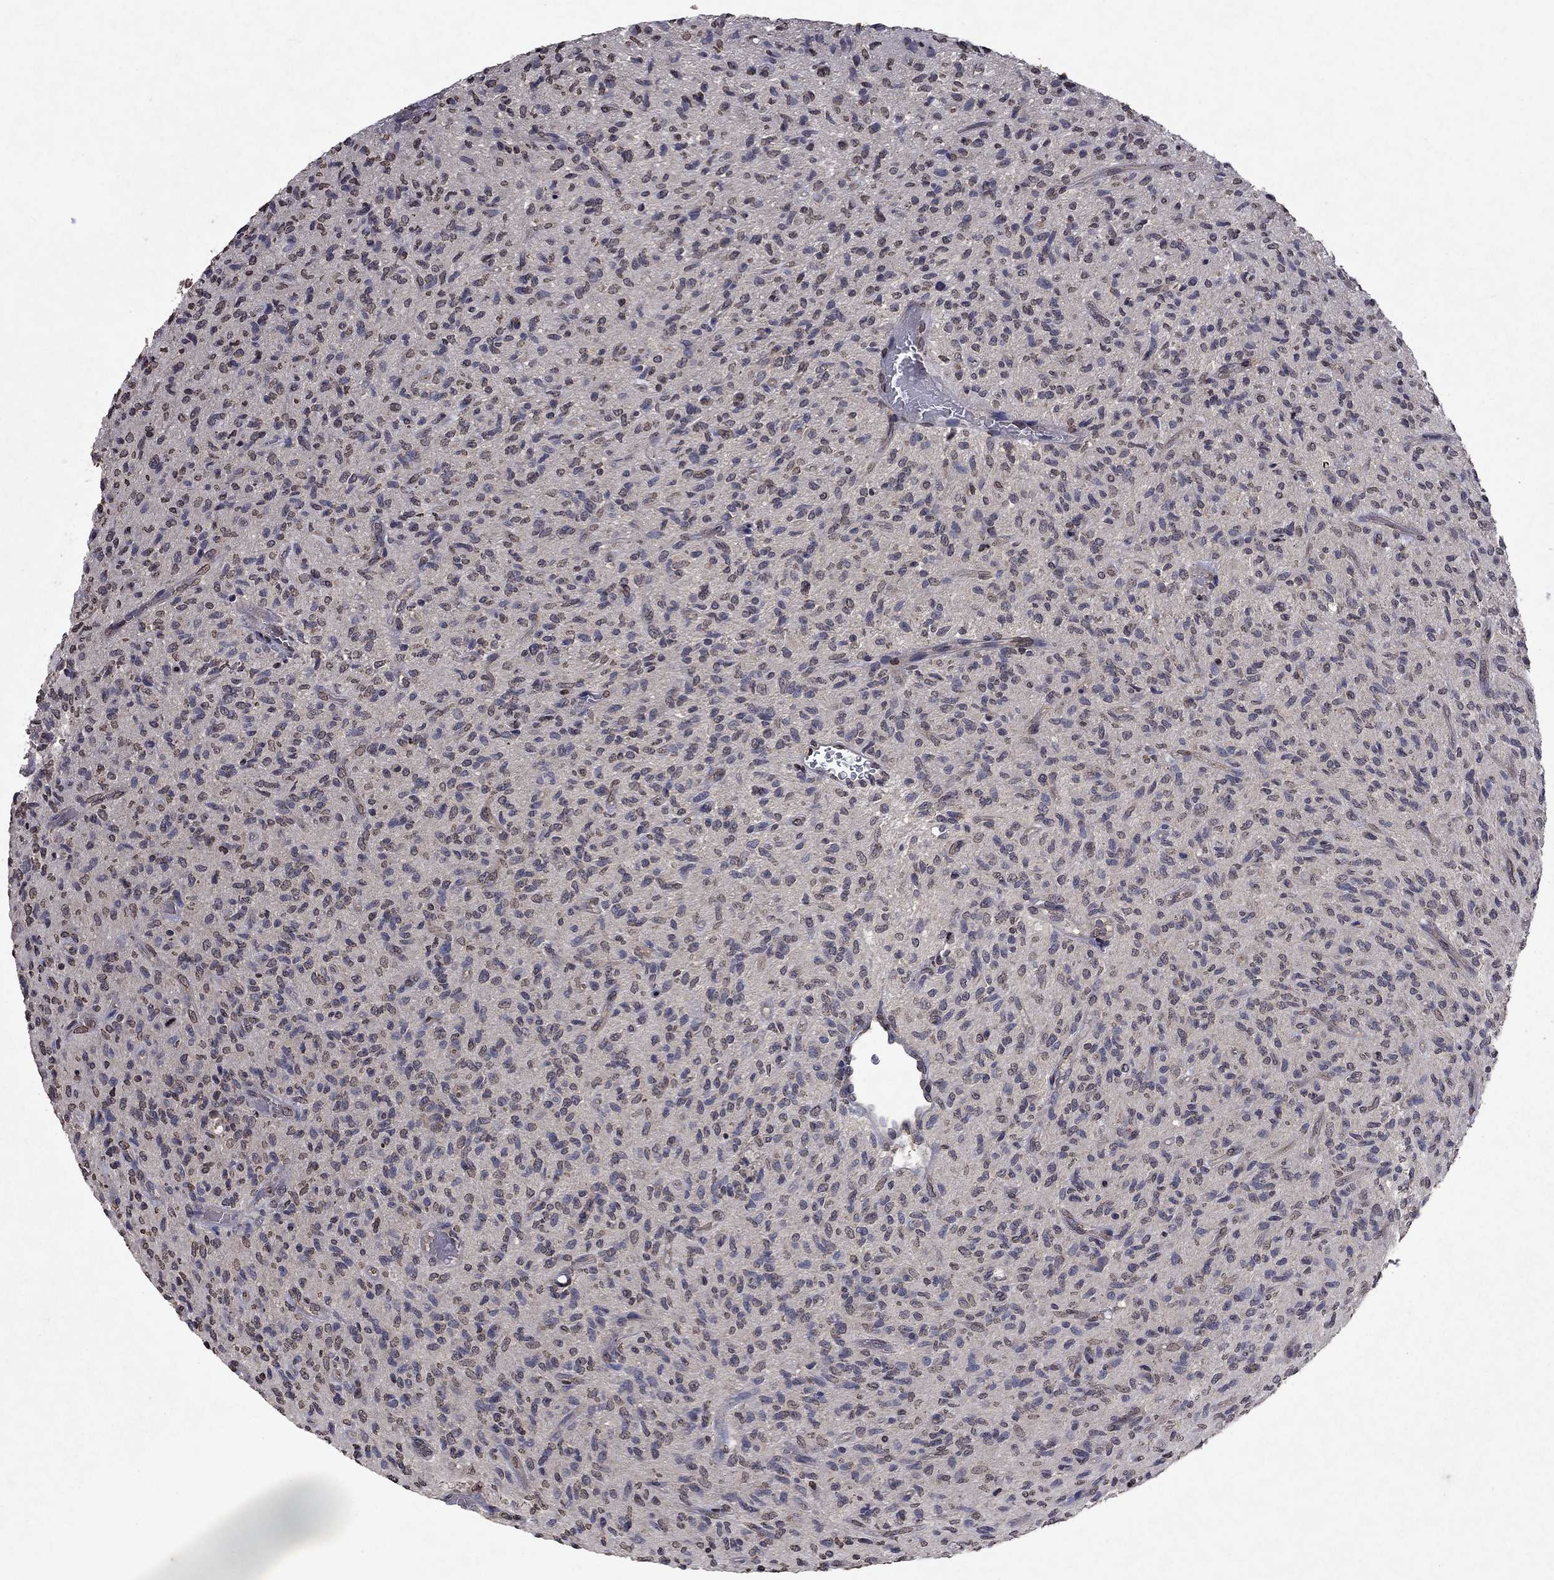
{"staining": {"intensity": "weak", "quantity": "25%-75%", "location": "nuclear"}, "tissue": "glioma", "cell_type": "Tumor cells", "image_type": "cancer", "snomed": [{"axis": "morphology", "description": "Glioma, malignant, High grade"}, {"axis": "topography", "description": "Brain"}], "caption": "Immunohistochemistry image of glioma stained for a protein (brown), which shows low levels of weak nuclear expression in approximately 25%-75% of tumor cells.", "gene": "TTC38", "patient": {"sex": "male", "age": 64}}